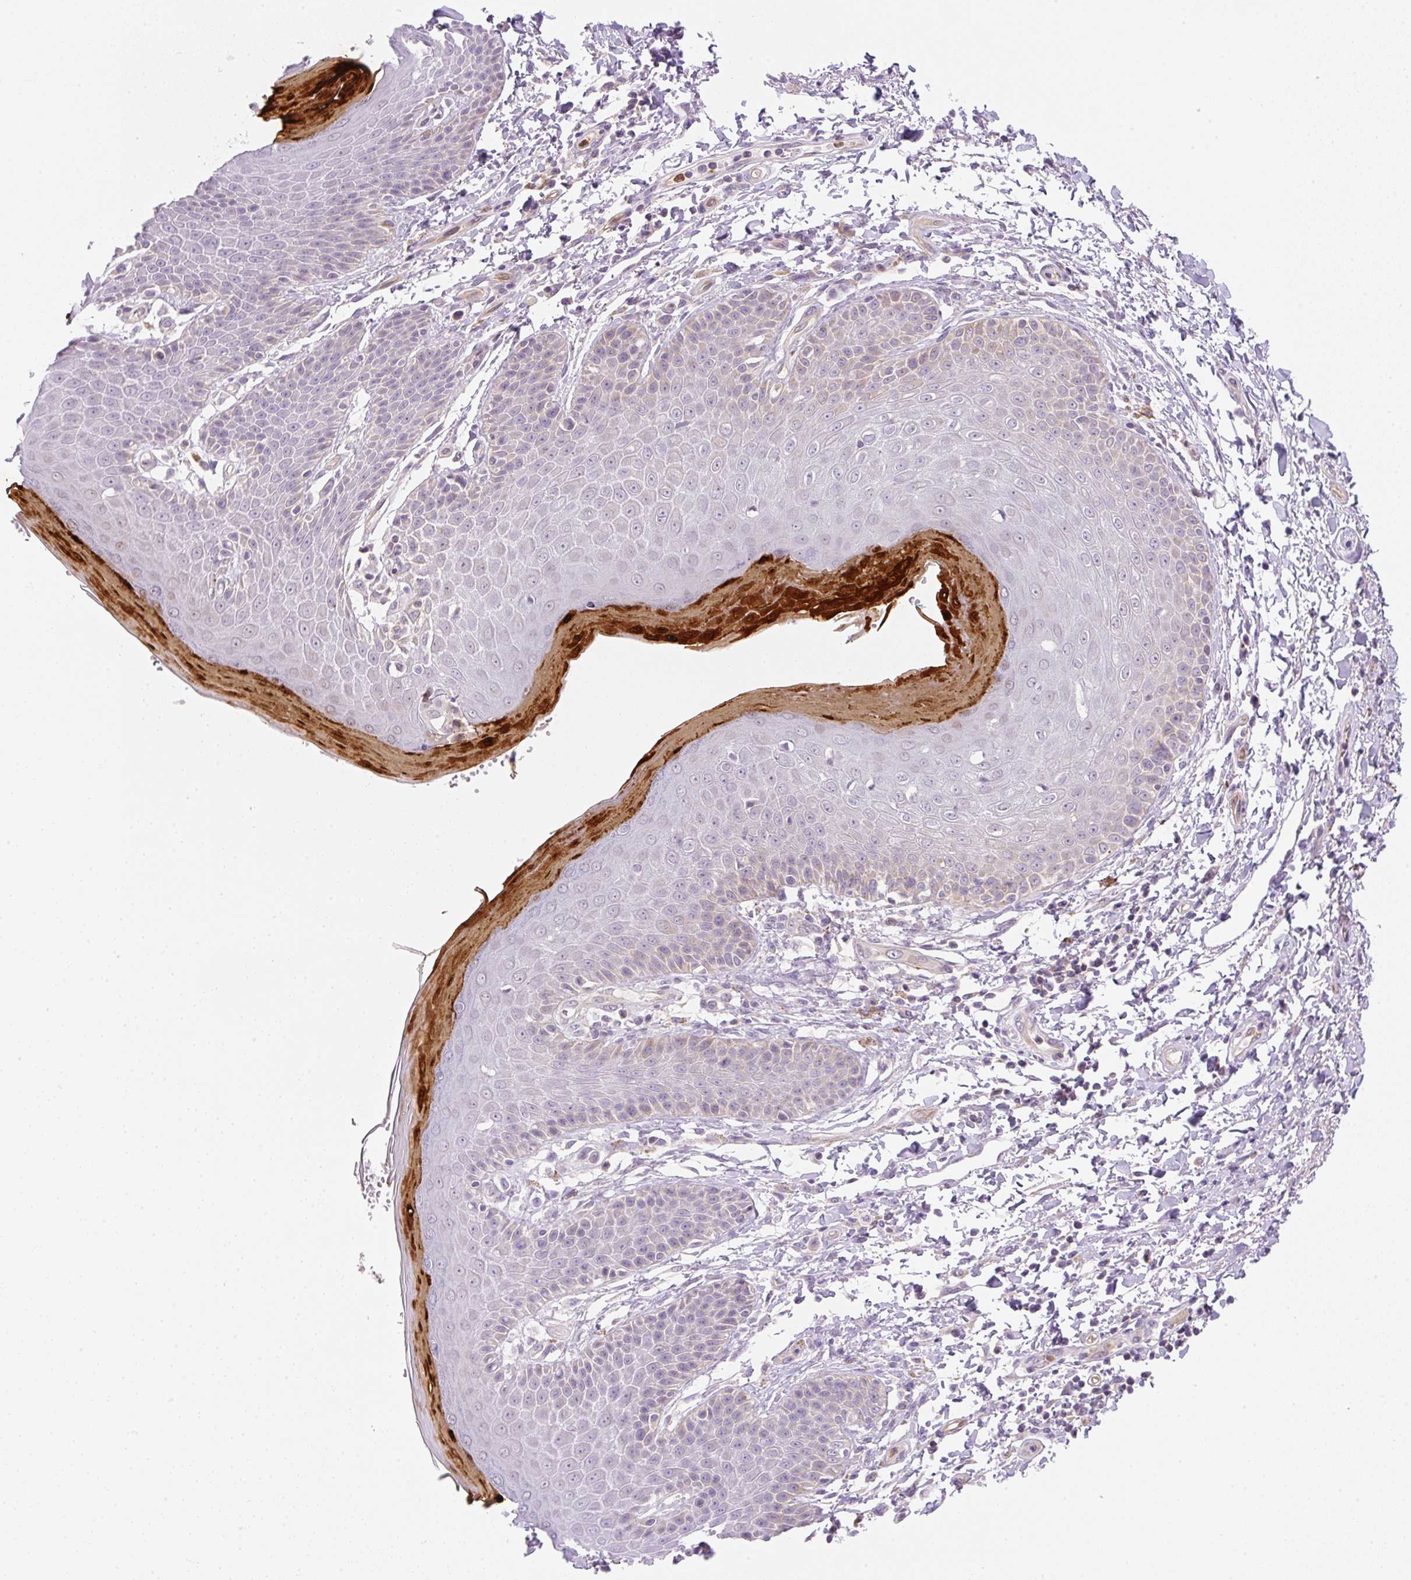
{"staining": {"intensity": "weak", "quantity": "<25%", "location": "cytoplasmic/membranous"}, "tissue": "skin", "cell_type": "Epidermal cells", "image_type": "normal", "snomed": [{"axis": "morphology", "description": "Normal tissue, NOS"}, {"axis": "topography", "description": "Peripheral nerve tissue"}], "caption": "Immunohistochemical staining of normal human skin exhibits no significant staining in epidermal cells. Brightfield microscopy of IHC stained with DAB (brown) and hematoxylin (blue), captured at high magnification.", "gene": "OMA1", "patient": {"sex": "male", "age": 51}}